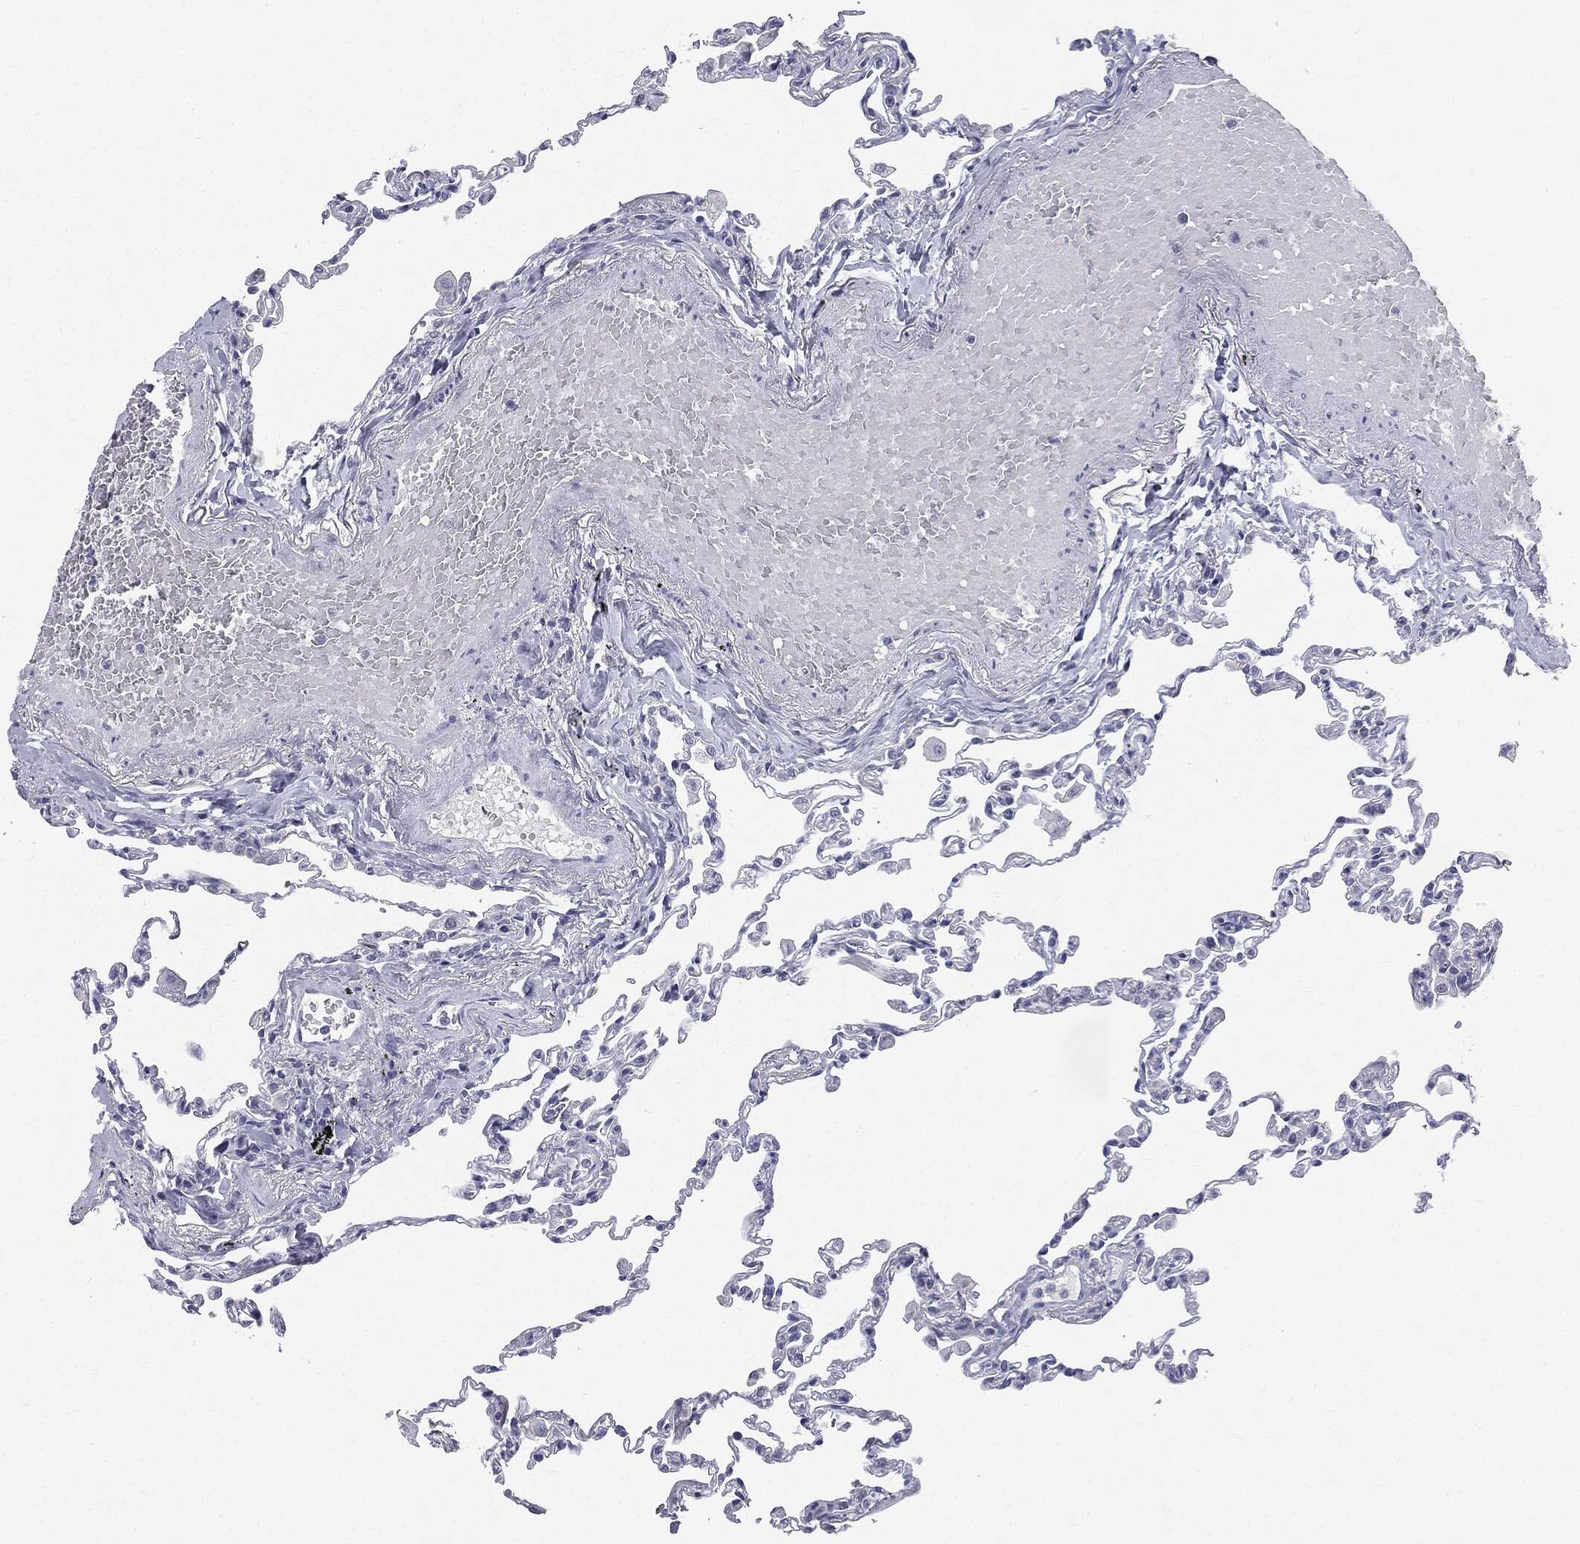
{"staining": {"intensity": "negative", "quantity": "none", "location": "none"}, "tissue": "lung", "cell_type": "Alveolar cells", "image_type": "normal", "snomed": [{"axis": "morphology", "description": "Normal tissue, NOS"}, {"axis": "topography", "description": "Lung"}], "caption": "Photomicrograph shows no protein positivity in alveolar cells of unremarkable lung.", "gene": "MLLT10", "patient": {"sex": "female", "age": 57}}